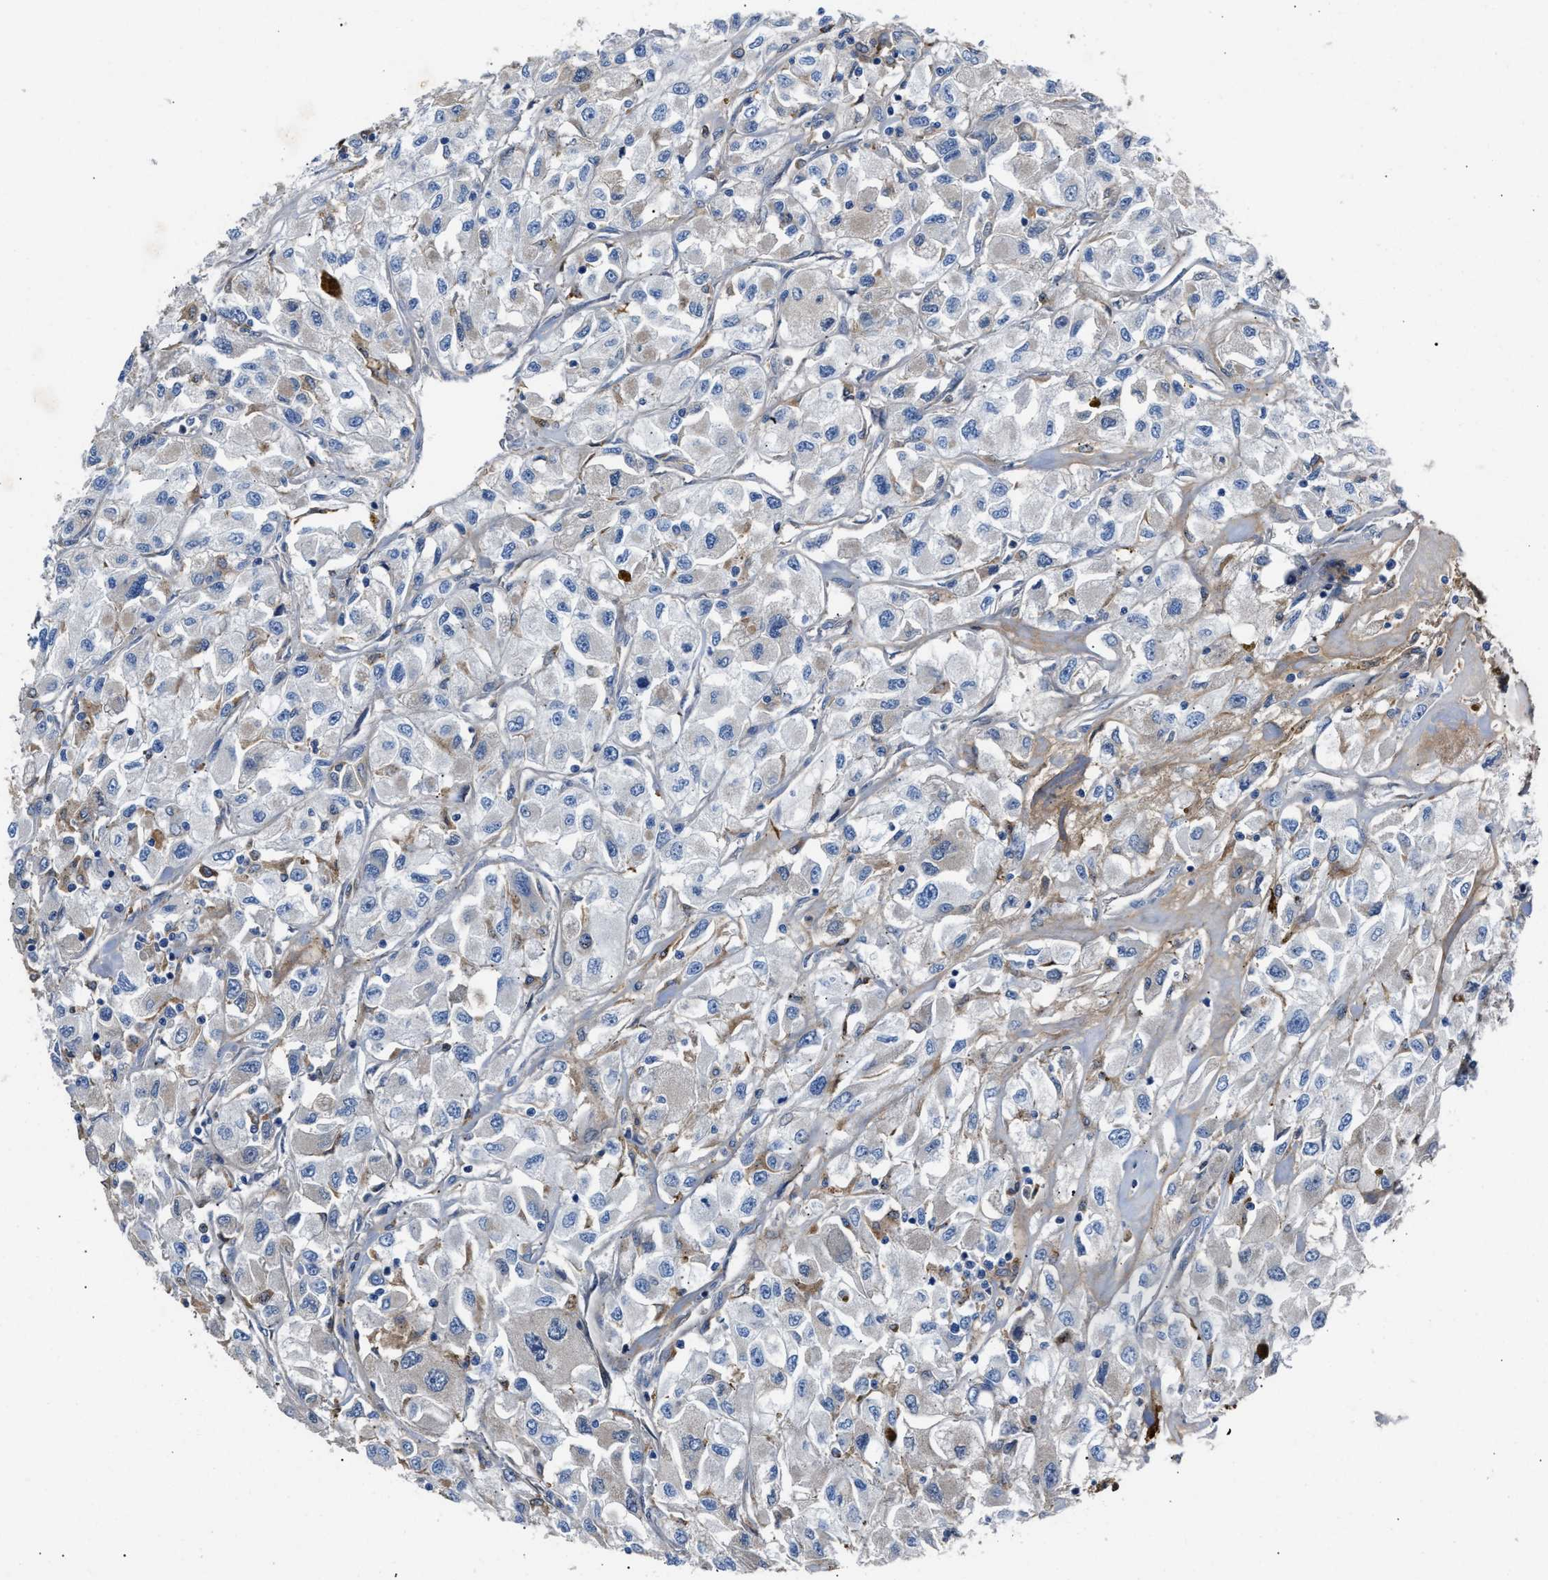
{"staining": {"intensity": "negative", "quantity": "none", "location": "none"}, "tissue": "renal cancer", "cell_type": "Tumor cells", "image_type": "cancer", "snomed": [{"axis": "morphology", "description": "Adenocarcinoma, NOS"}, {"axis": "topography", "description": "Kidney"}], "caption": "The immunohistochemistry photomicrograph has no significant expression in tumor cells of renal adenocarcinoma tissue. Nuclei are stained in blue.", "gene": "CCDC171", "patient": {"sex": "female", "age": 52}}